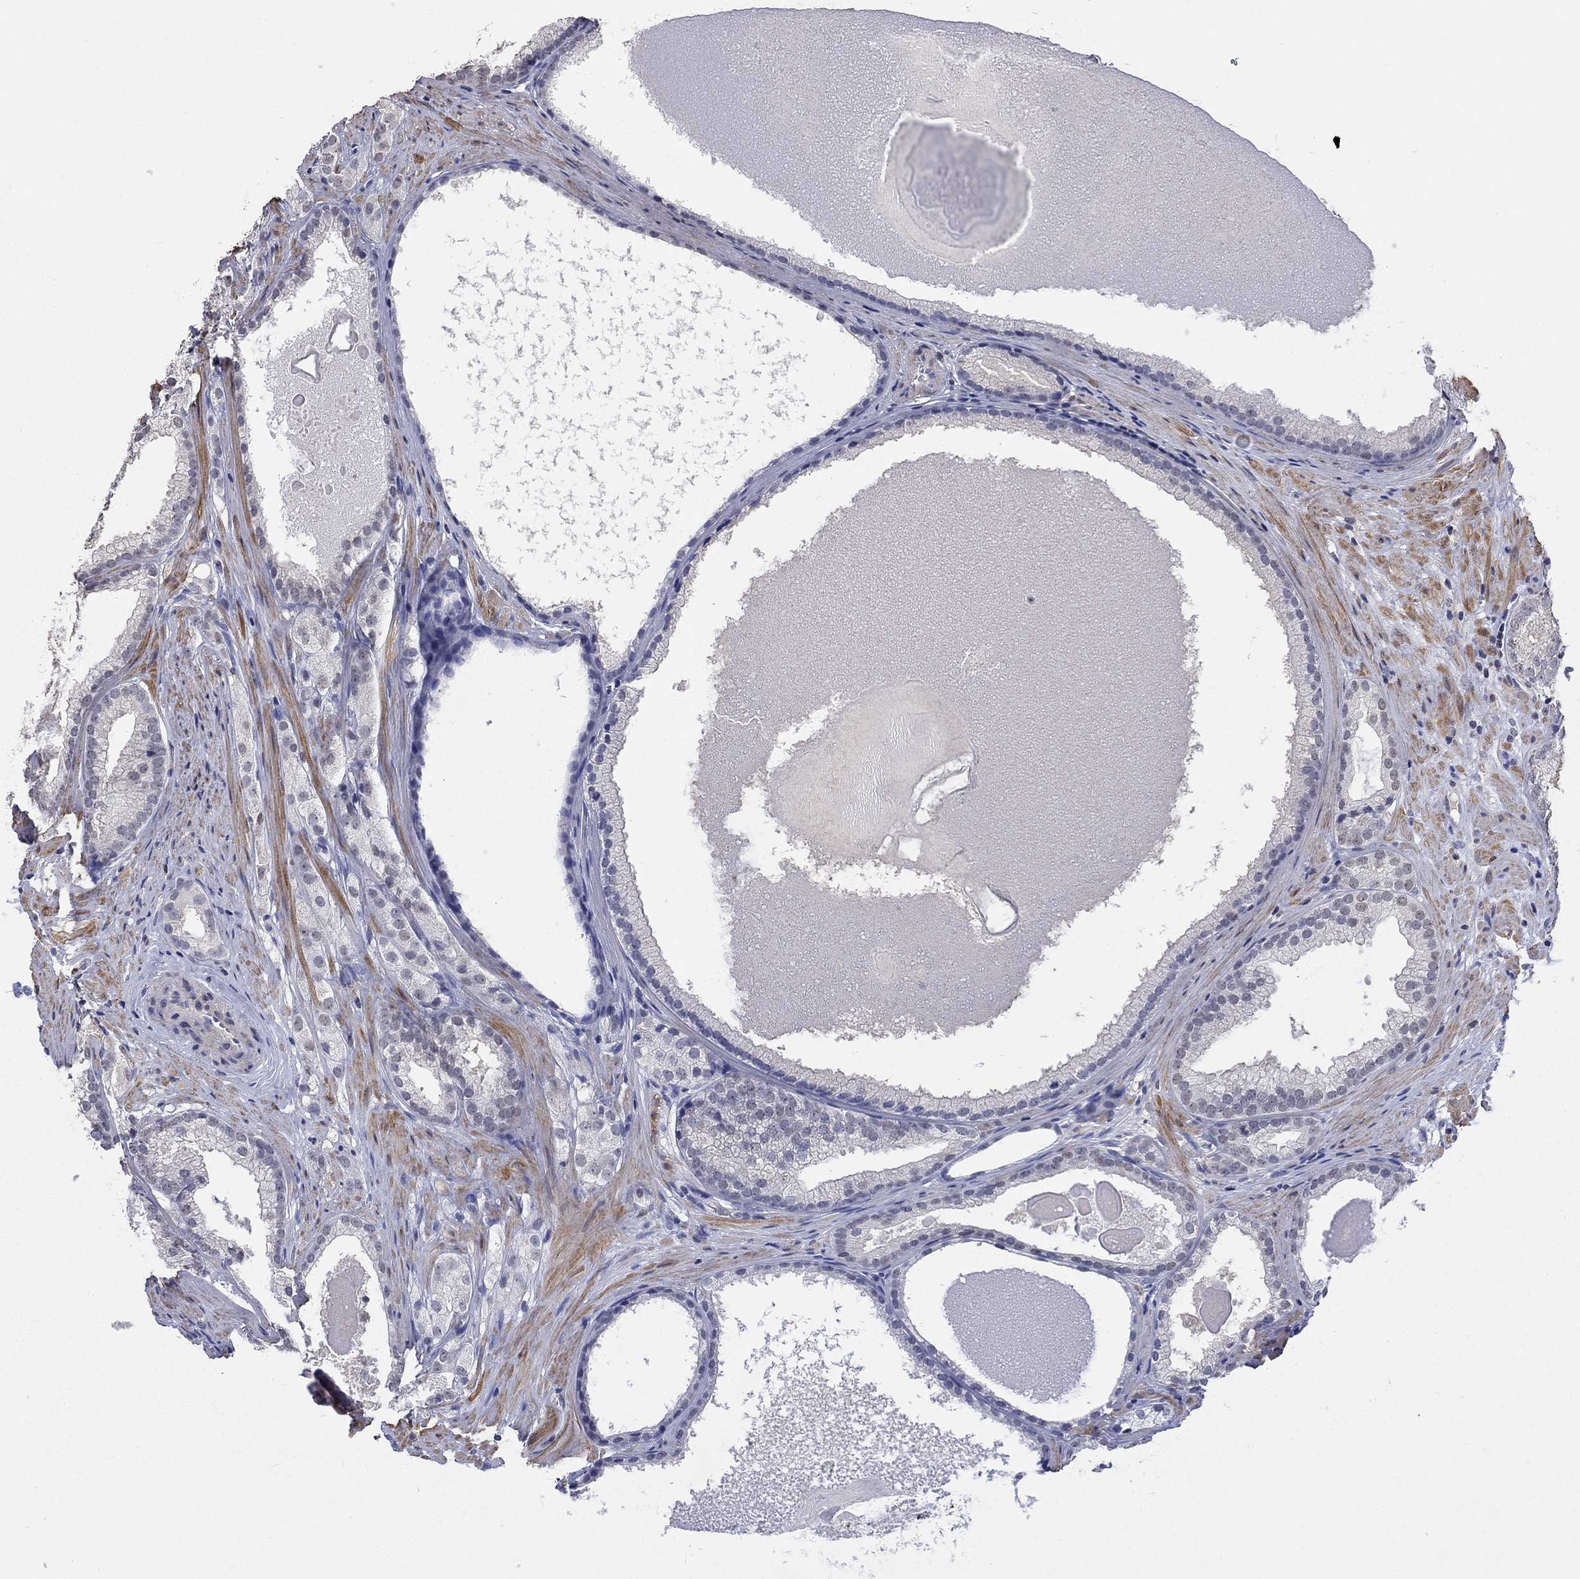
{"staining": {"intensity": "negative", "quantity": "none", "location": "none"}, "tissue": "prostate cancer", "cell_type": "Tumor cells", "image_type": "cancer", "snomed": [{"axis": "morphology", "description": "Adenocarcinoma, High grade"}, {"axis": "topography", "description": "Prostate and seminal vesicle, NOS"}], "caption": "An immunohistochemistry (IHC) image of prostate adenocarcinoma (high-grade) is shown. There is no staining in tumor cells of prostate adenocarcinoma (high-grade).", "gene": "ZBTB18", "patient": {"sex": "male", "age": 62}}